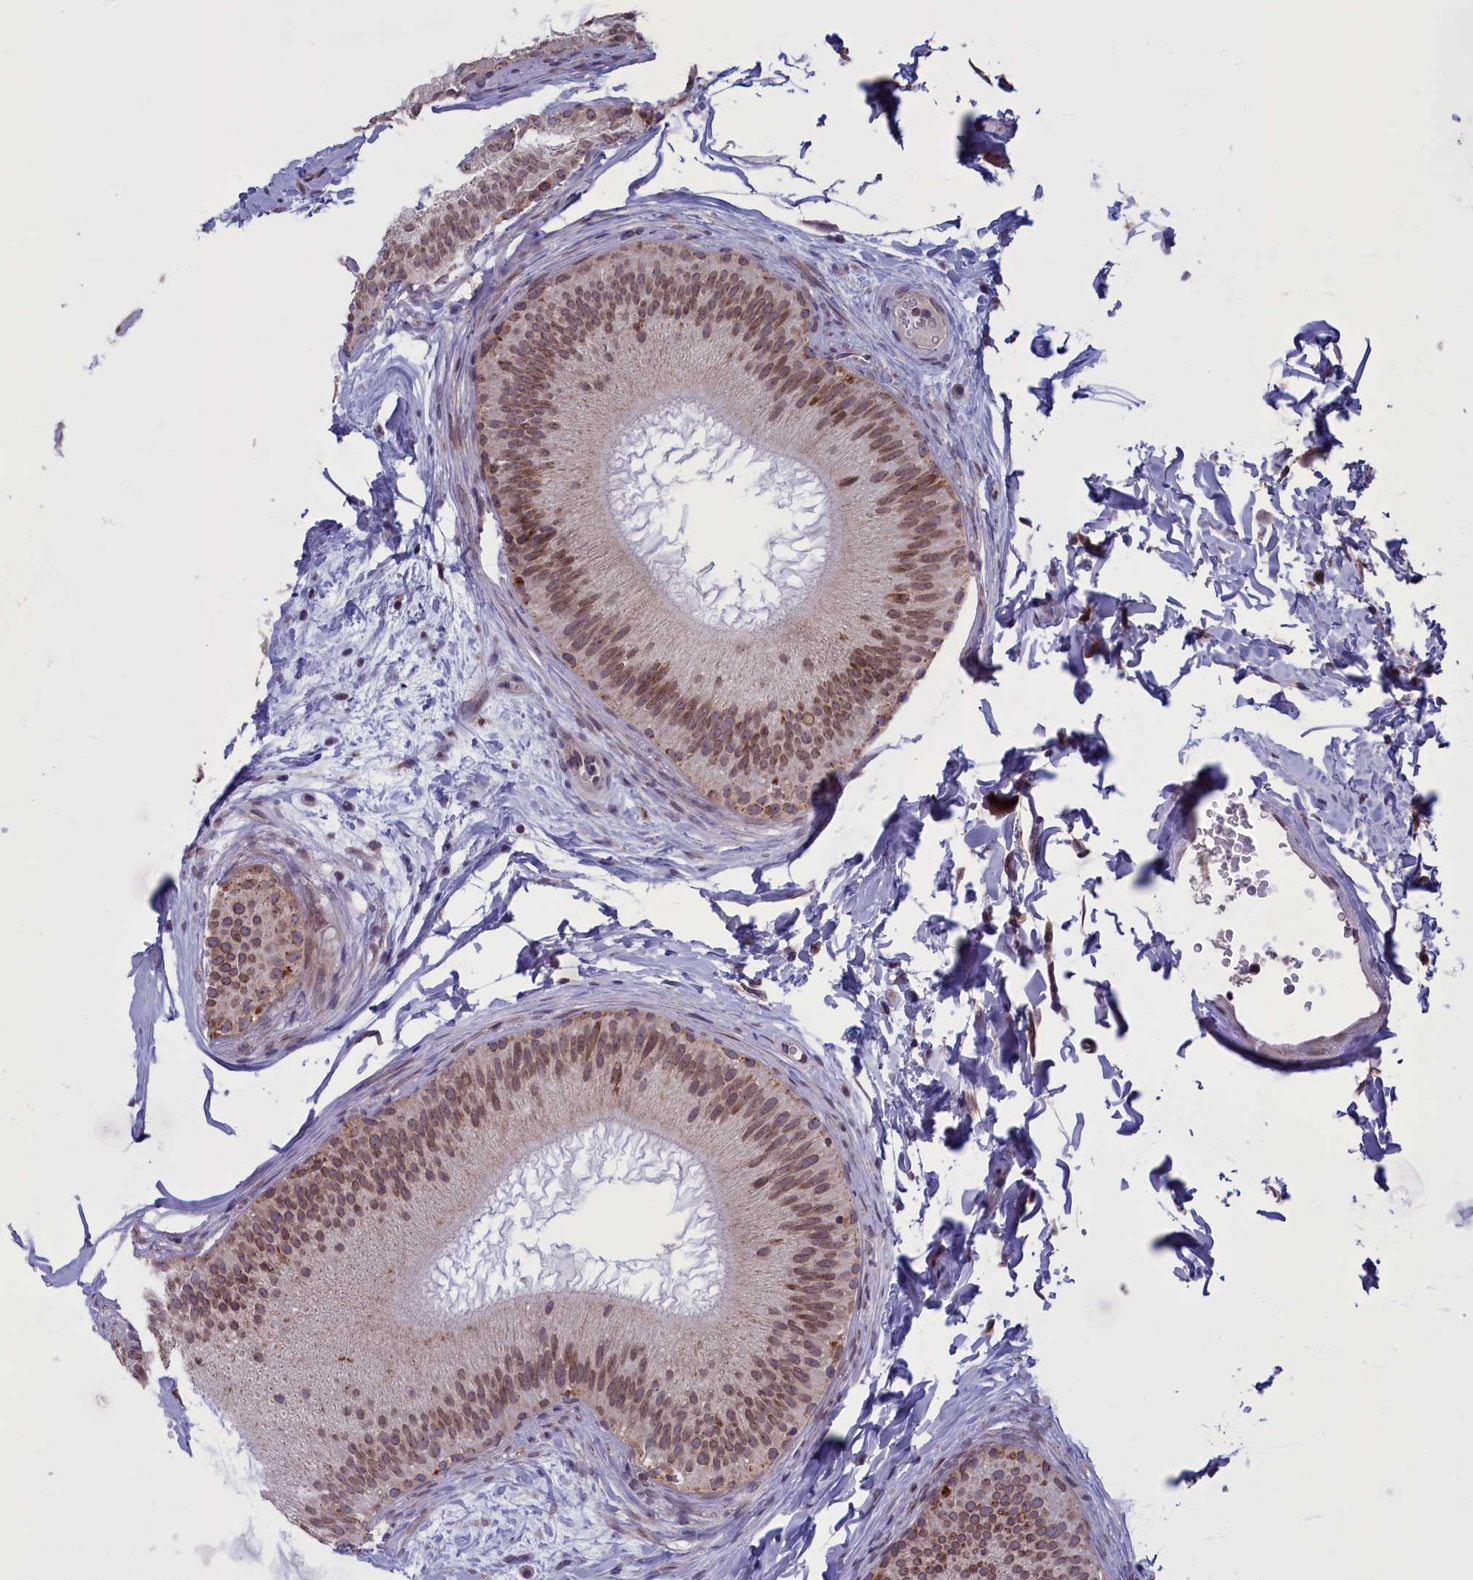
{"staining": {"intensity": "strong", "quantity": "25%-75%", "location": "cytoplasmic/membranous,nuclear"}, "tissue": "epididymis", "cell_type": "Glandular cells", "image_type": "normal", "snomed": [{"axis": "morphology", "description": "Normal tissue, NOS"}, {"axis": "topography", "description": "Epididymis"}], "caption": "Epididymis stained with a brown dye shows strong cytoplasmic/membranous,nuclear positive staining in about 25%-75% of glandular cells.", "gene": "PARS2", "patient": {"sex": "male", "age": 45}}